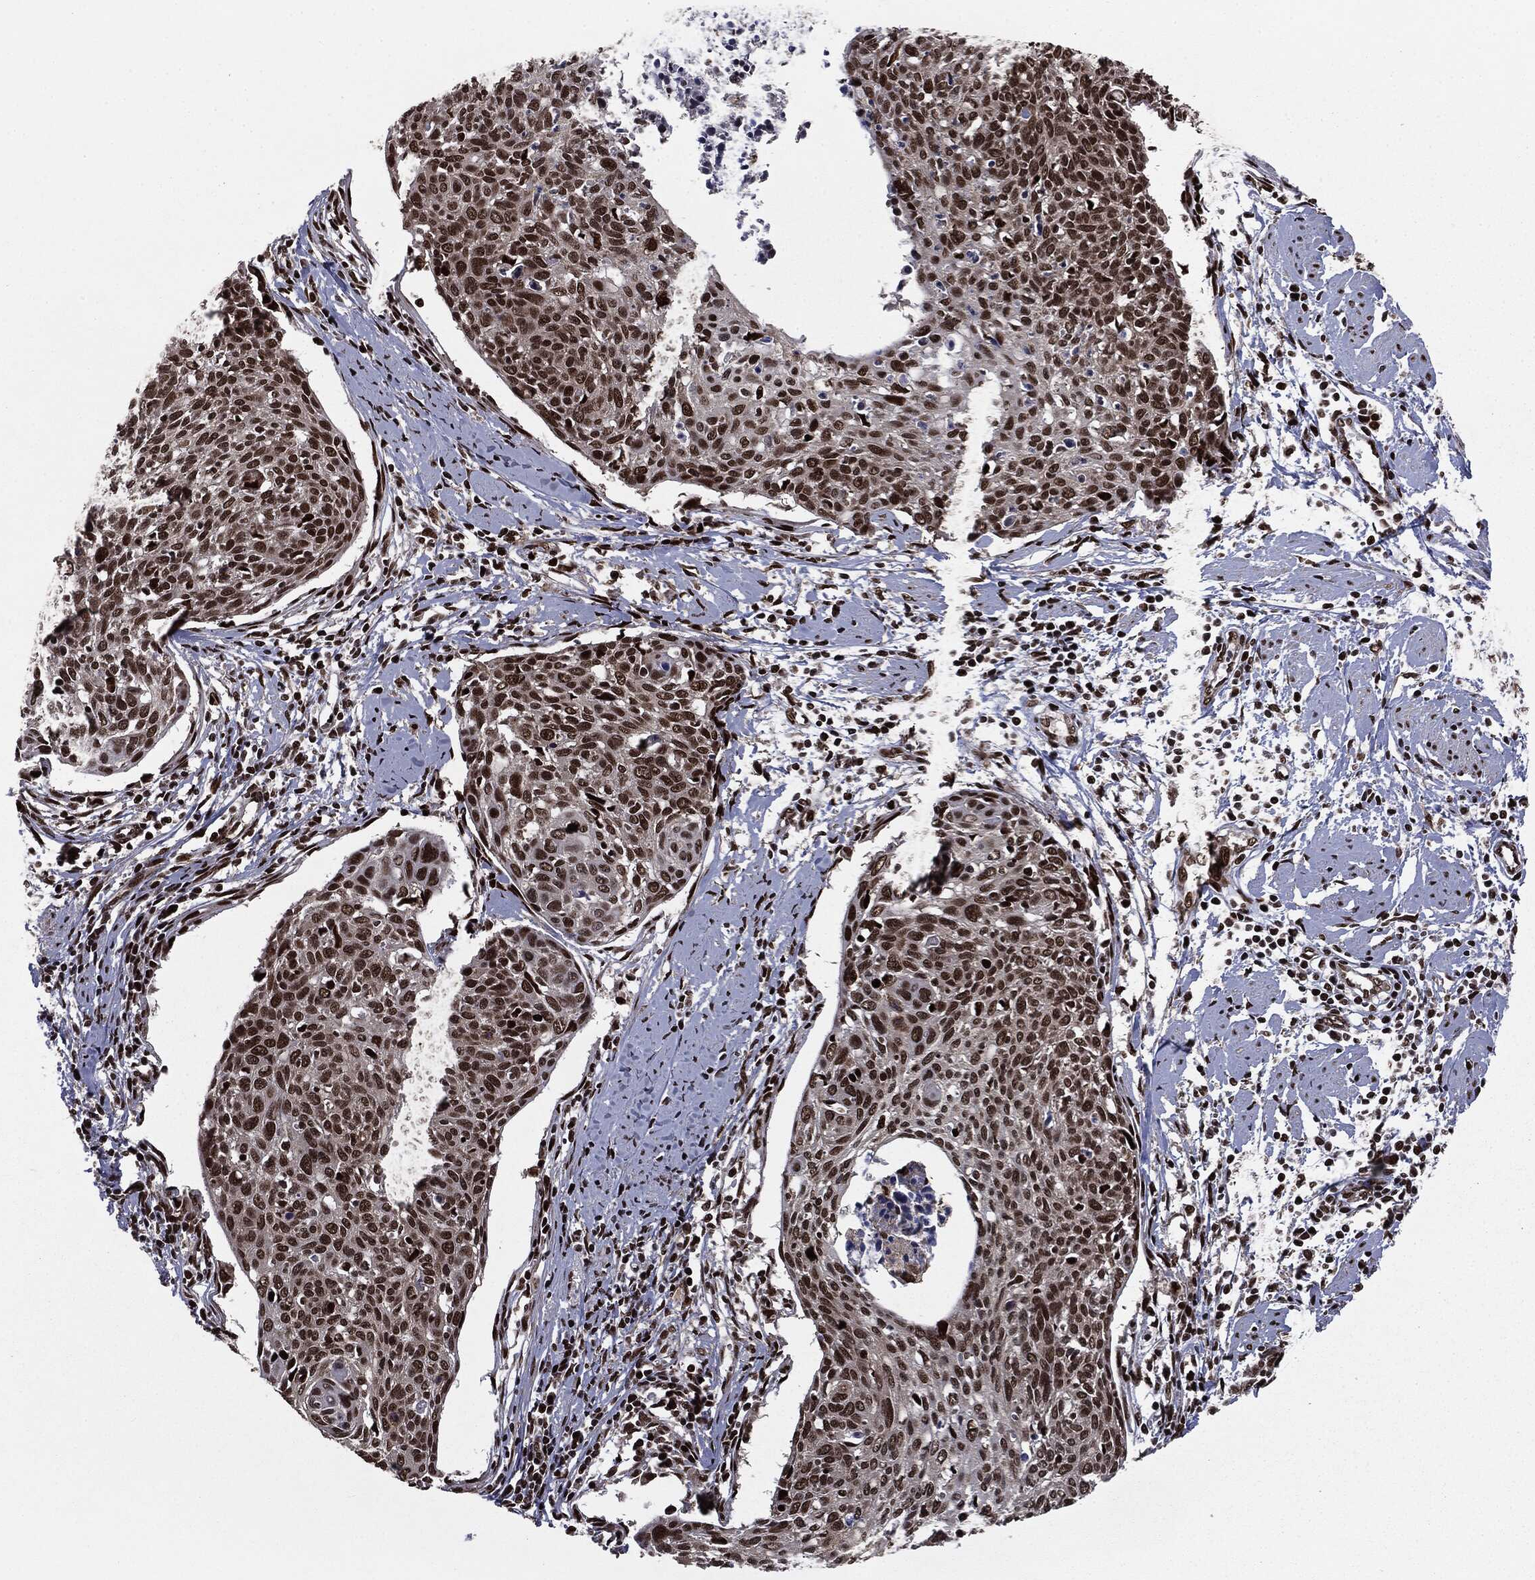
{"staining": {"intensity": "strong", "quantity": "25%-75%", "location": "nuclear"}, "tissue": "cervical cancer", "cell_type": "Tumor cells", "image_type": "cancer", "snomed": [{"axis": "morphology", "description": "Squamous cell carcinoma, NOS"}, {"axis": "topography", "description": "Cervix"}], "caption": "Immunohistochemical staining of human cervical squamous cell carcinoma demonstrates high levels of strong nuclear protein expression in about 25%-75% of tumor cells. The staining is performed using DAB brown chromogen to label protein expression. The nuclei are counter-stained blue using hematoxylin.", "gene": "DVL2", "patient": {"sex": "female", "age": 49}}